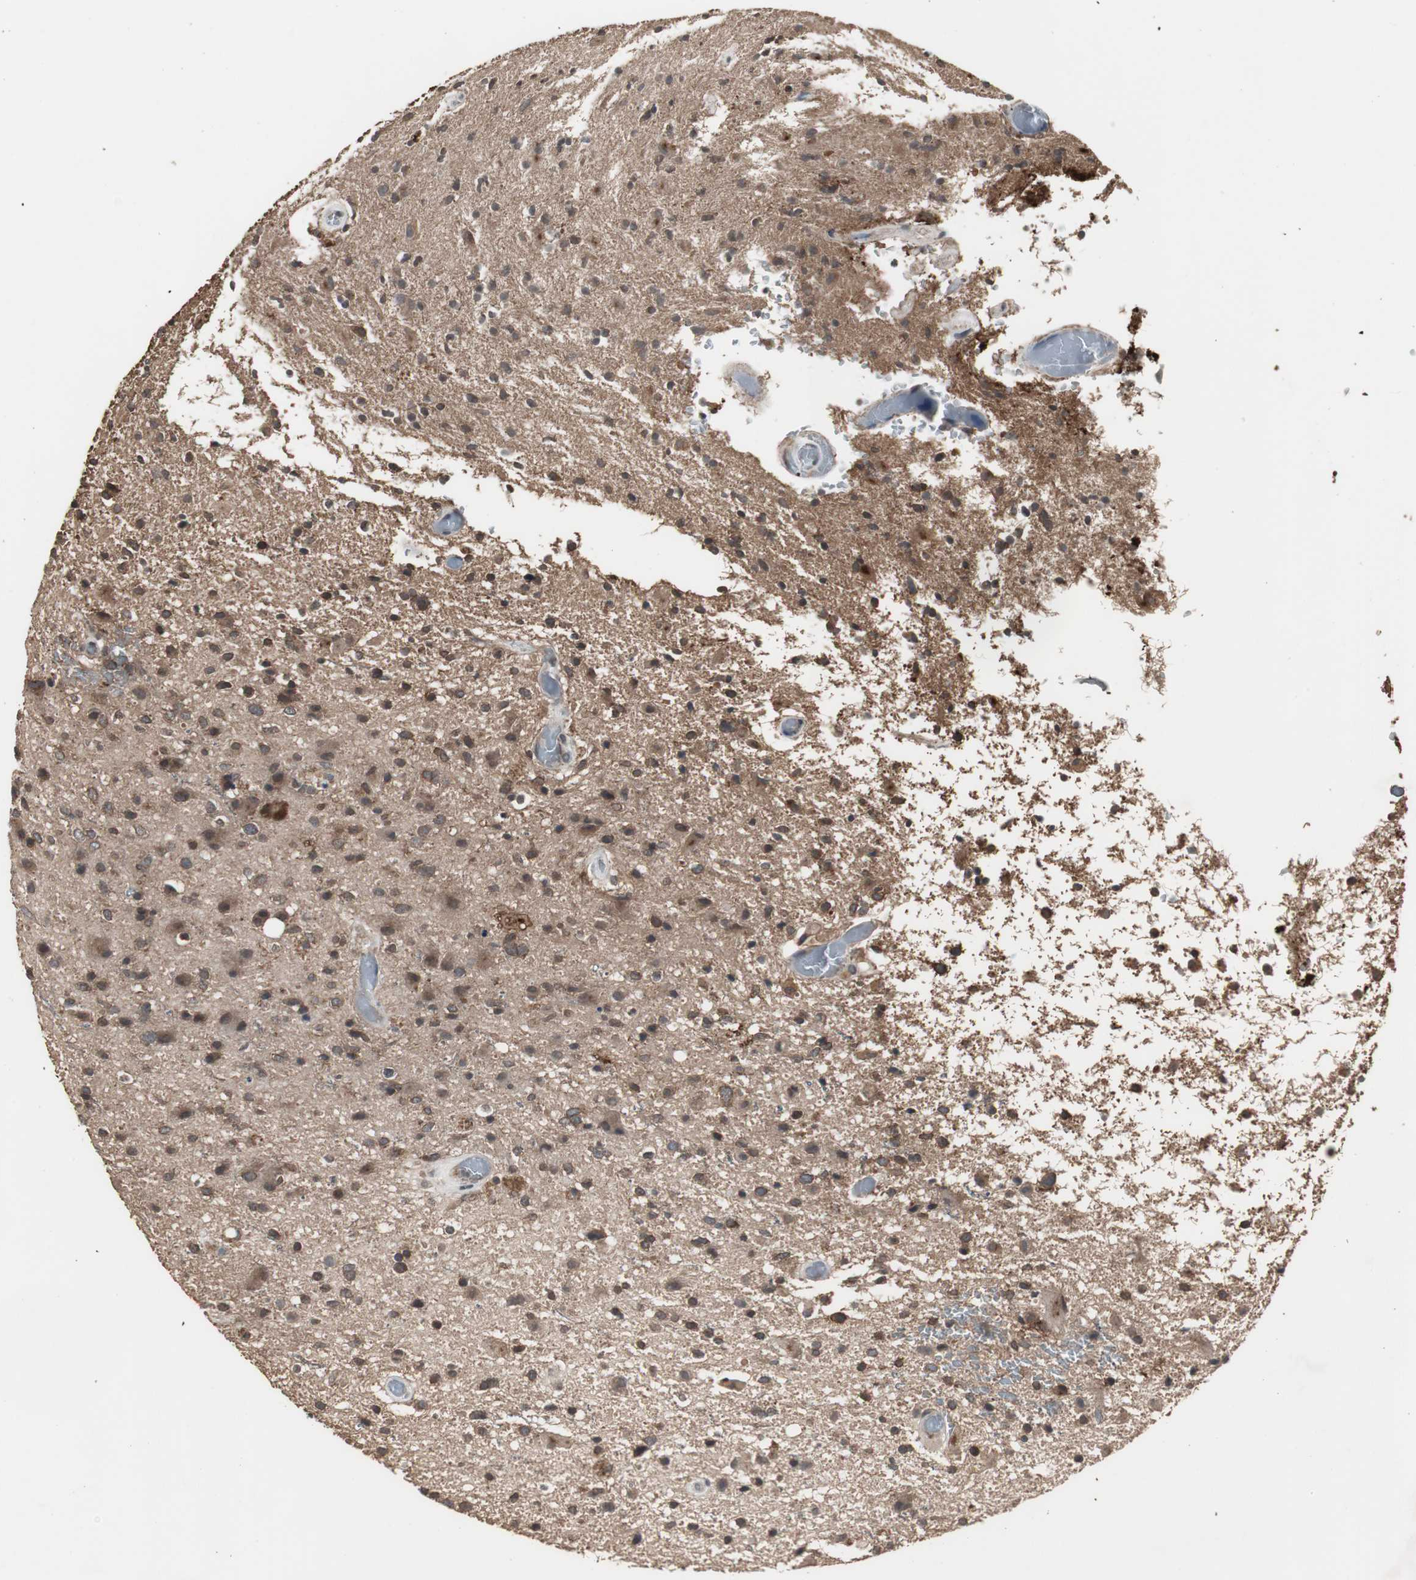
{"staining": {"intensity": "moderate", "quantity": ">75%", "location": "cytoplasmic/membranous"}, "tissue": "glioma", "cell_type": "Tumor cells", "image_type": "cancer", "snomed": [{"axis": "morphology", "description": "Glioma, malignant, High grade"}, {"axis": "topography", "description": "Brain"}], "caption": "Human malignant high-grade glioma stained for a protein (brown) demonstrates moderate cytoplasmic/membranous positive positivity in about >75% of tumor cells.", "gene": "ATP2B2", "patient": {"sex": "male", "age": 33}}